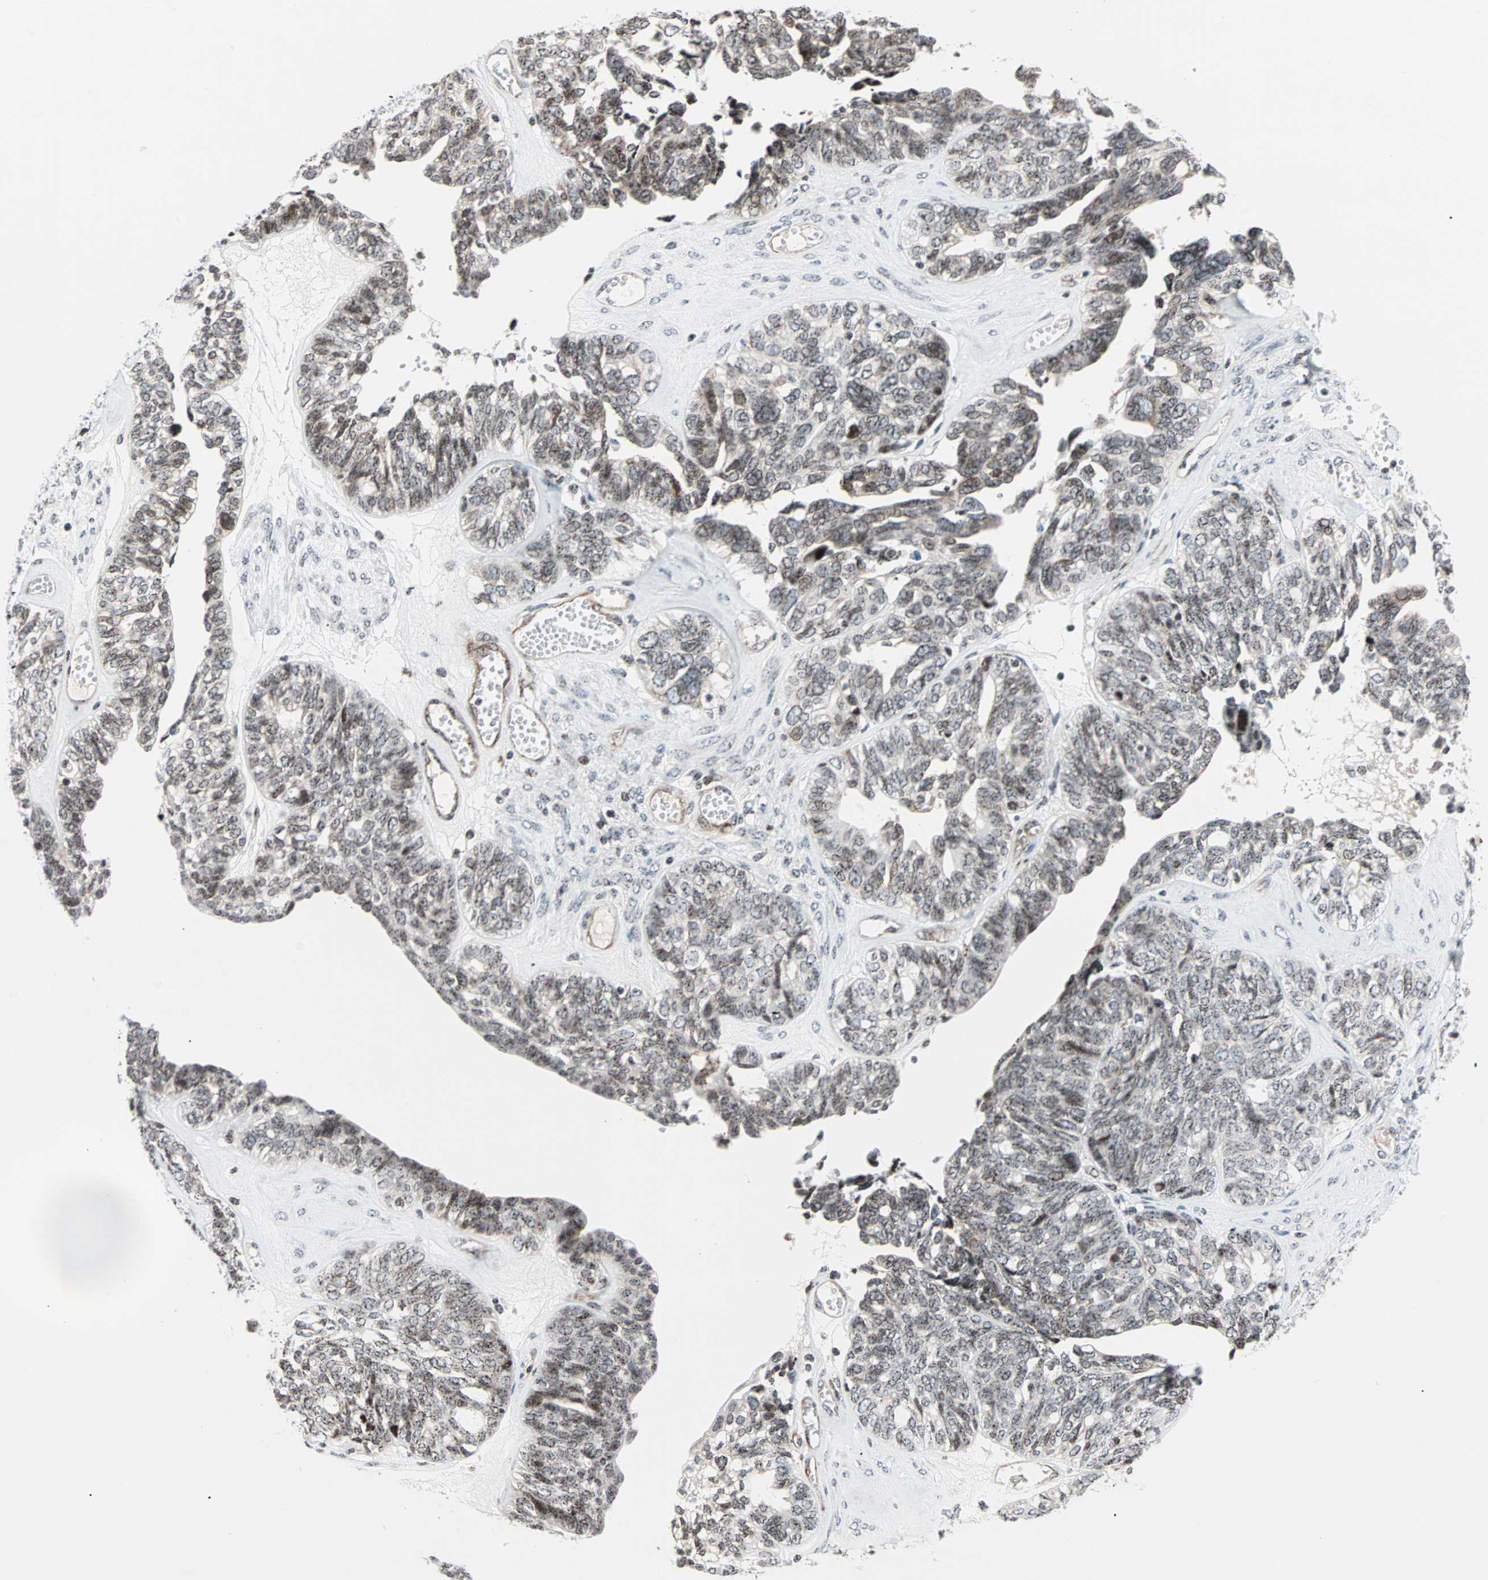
{"staining": {"intensity": "moderate", "quantity": ">75%", "location": "nuclear"}, "tissue": "ovarian cancer", "cell_type": "Tumor cells", "image_type": "cancer", "snomed": [{"axis": "morphology", "description": "Cystadenocarcinoma, serous, NOS"}, {"axis": "topography", "description": "Ovary"}], "caption": "Ovarian serous cystadenocarcinoma was stained to show a protein in brown. There is medium levels of moderate nuclear positivity in approximately >75% of tumor cells.", "gene": "CENPA", "patient": {"sex": "female", "age": 79}}